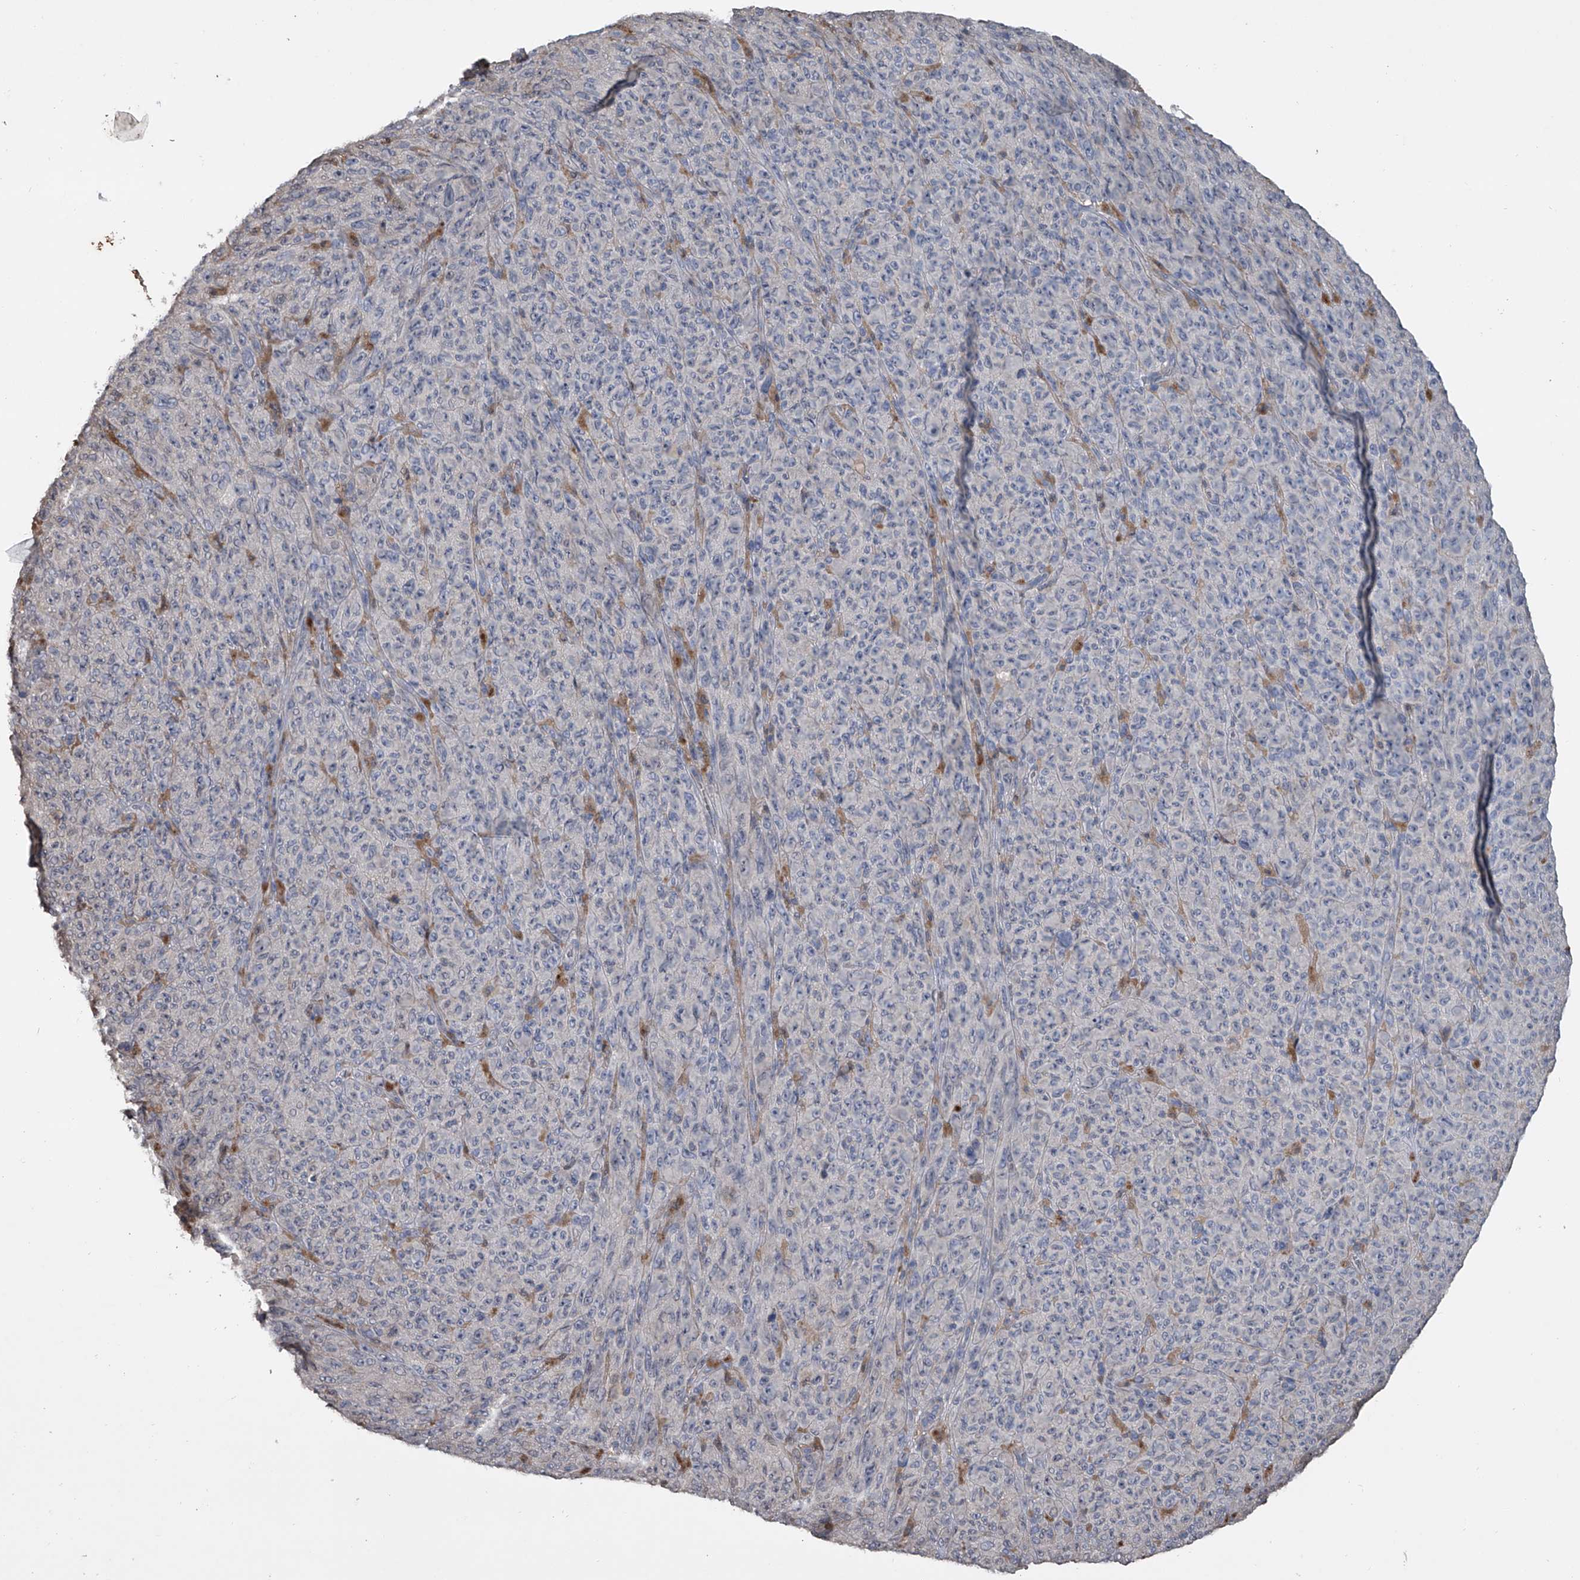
{"staining": {"intensity": "negative", "quantity": "none", "location": "none"}, "tissue": "melanoma", "cell_type": "Tumor cells", "image_type": "cancer", "snomed": [{"axis": "morphology", "description": "Malignant melanoma, NOS"}, {"axis": "topography", "description": "Skin"}], "caption": "A photomicrograph of human melanoma is negative for staining in tumor cells. The staining is performed using DAB brown chromogen with nuclei counter-stained in using hematoxylin.", "gene": "DOCK9", "patient": {"sex": "female", "age": 82}}